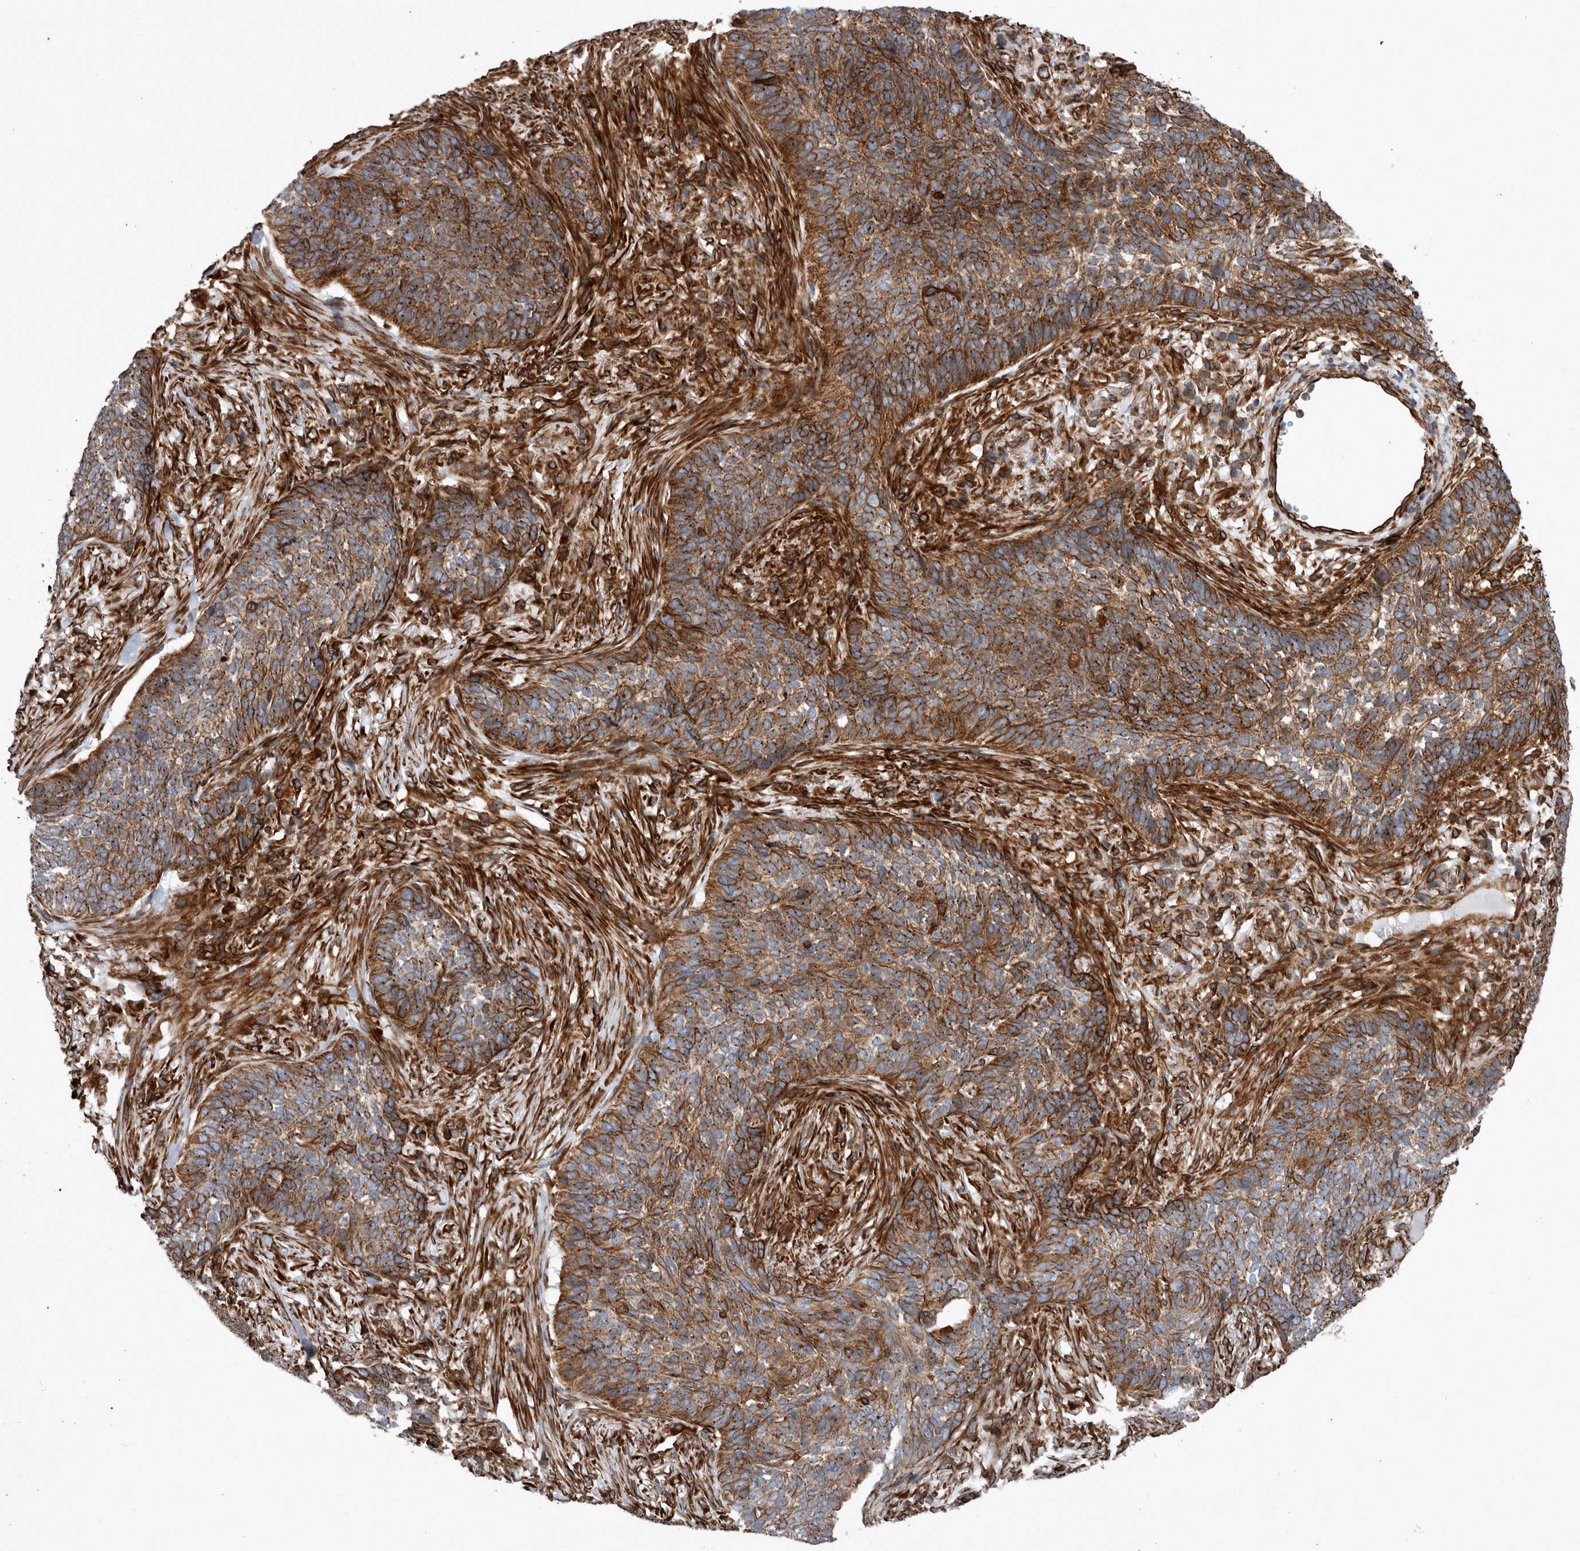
{"staining": {"intensity": "moderate", "quantity": ">75%", "location": "cytoplasmic/membranous"}, "tissue": "skin cancer", "cell_type": "Tumor cells", "image_type": "cancer", "snomed": [{"axis": "morphology", "description": "Basal cell carcinoma"}, {"axis": "topography", "description": "Skin"}], "caption": "Immunohistochemical staining of human skin cancer exhibits medium levels of moderate cytoplasmic/membranous protein expression in approximately >75% of tumor cells. The staining is performed using DAB brown chromogen to label protein expression. The nuclei are counter-stained blue using hematoxylin.", "gene": "PLEC", "patient": {"sex": "male", "age": 85}}